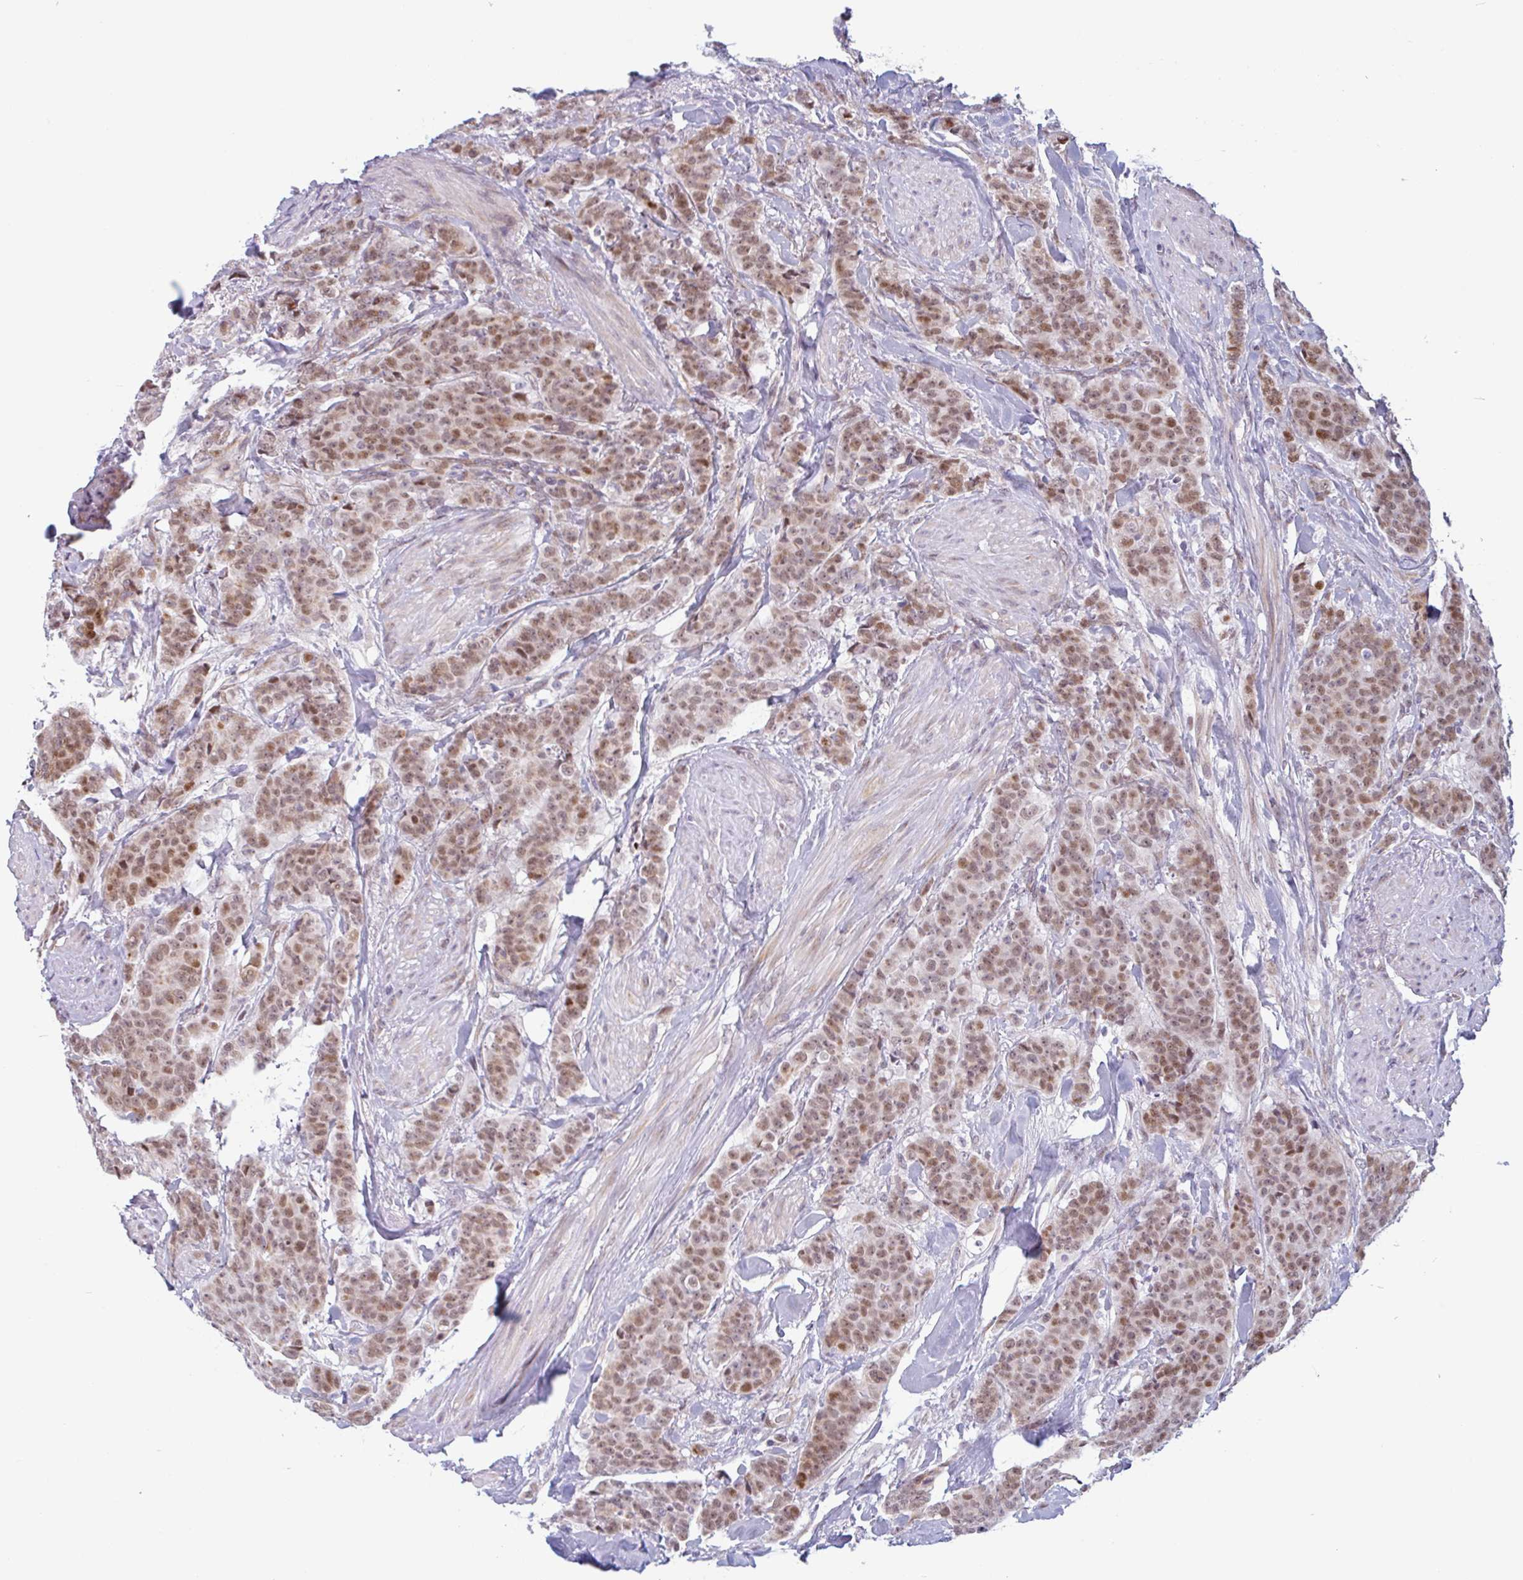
{"staining": {"intensity": "moderate", "quantity": ">75%", "location": "nuclear"}, "tissue": "breast cancer", "cell_type": "Tumor cells", "image_type": "cancer", "snomed": [{"axis": "morphology", "description": "Duct carcinoma"}, {"axis": "topography", "description": "Breast"}], "caption": "The micrograph demonstrates immunohistochemical staining of breast invasive ductal carcinoma. There is moderate nuclear positivity is appreciated in about >75% of tumor cells.", "gene": "TMEM119", "patient": {"sex": "female", "age": 40}}